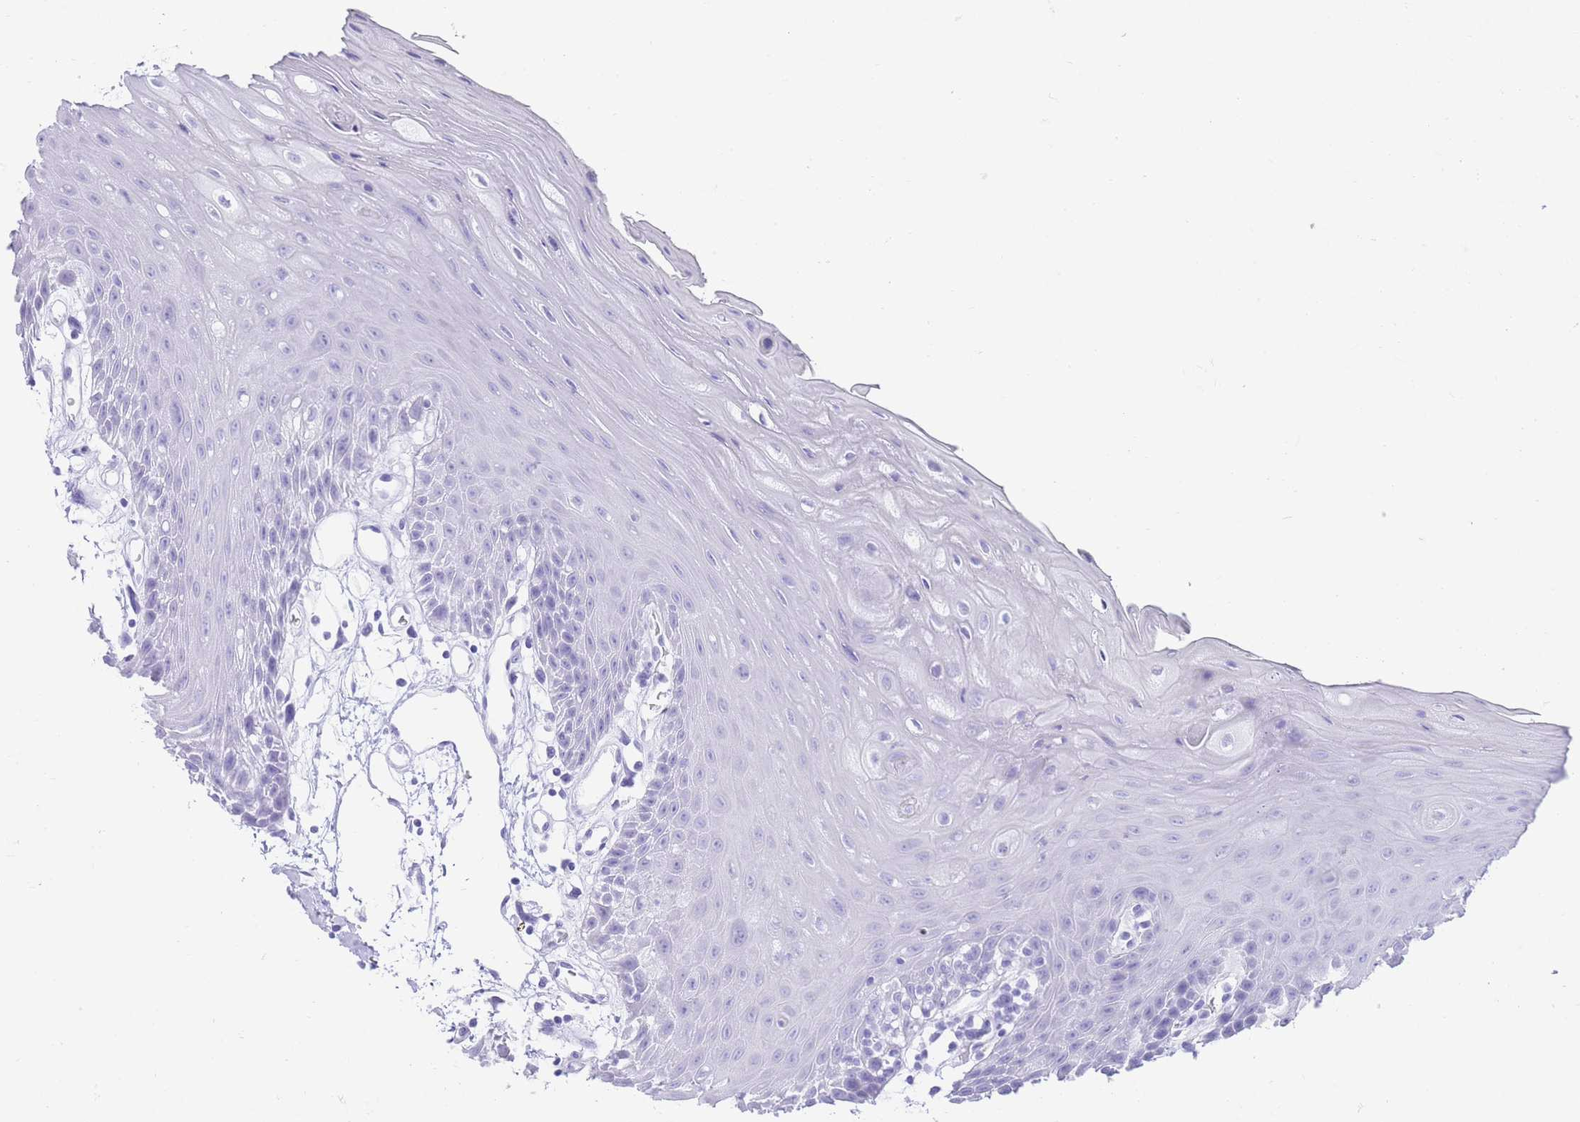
{"staining": {"intensity": "negative", "quantity": "none", "location": "none"}, "tissue": "oral mucosa", "cell_type": "Squamous epithelial cells", "image_type": "normal", "snomed": [{"axis": "morphology", "description": "Normal tissue, NOS"}, {"axis": "topography", "description": "Oral tissue"}, {"axis": "topography", "description": "Tounge, NOS"}], "caption": "High magnification brightfield microscopy of unremarkable oral mucosa stained with DAB (3,3'-diaminobenzidine) (brown) and counterstained with hematoxylin (blue): squamous epithelial cells show no significant positivity.", "gene": "ELOA2", "patient": {"sex": "female", "age": 59}}